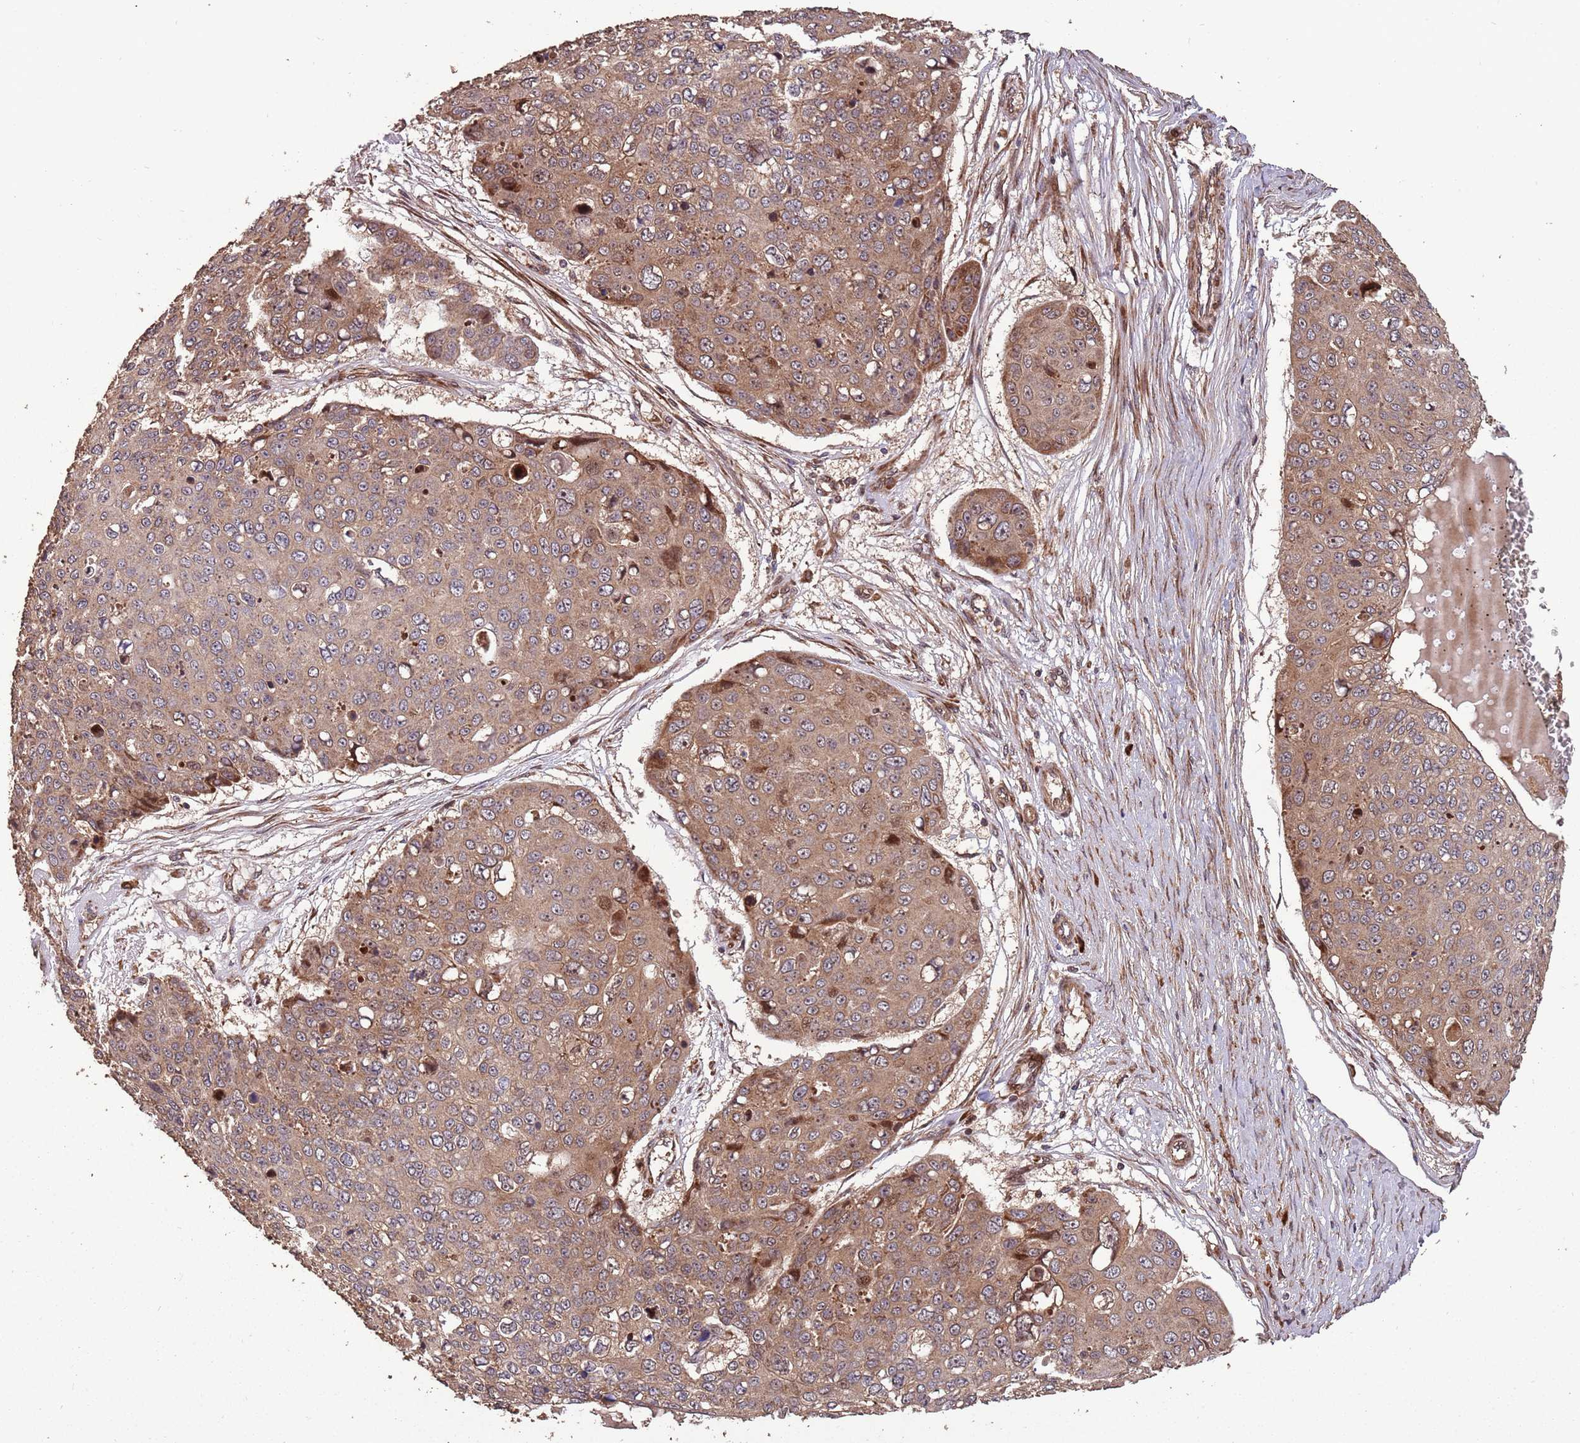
{"staining": {"intensity": "moderate", "quantity": ">75%", "location": "cytoplasmic/membranous,nuclear"}, "tissue": "skin cancer", "cell_type": "Tumor cells", "image_type": "cancer", "snomed": [{"axis": "morphology", "description": "Squamous cell carcinoma, NOS"}, {"axis": "topography", "description": "Skin"}], "caption": "Brown immunohistochemical staining in skin squamous cell carcinoma shows moderate cytoplasmic/membranous and nuclear expression in about >75% of tumor cells. The staining was performed using DAB (3,3'-diaminobenzidine), with brown indicating positive protein expression. Nuclei are stained blue with hematoxylin.", "gene": "ZNF428", "patient": {"sex": "male", "age": 71}}